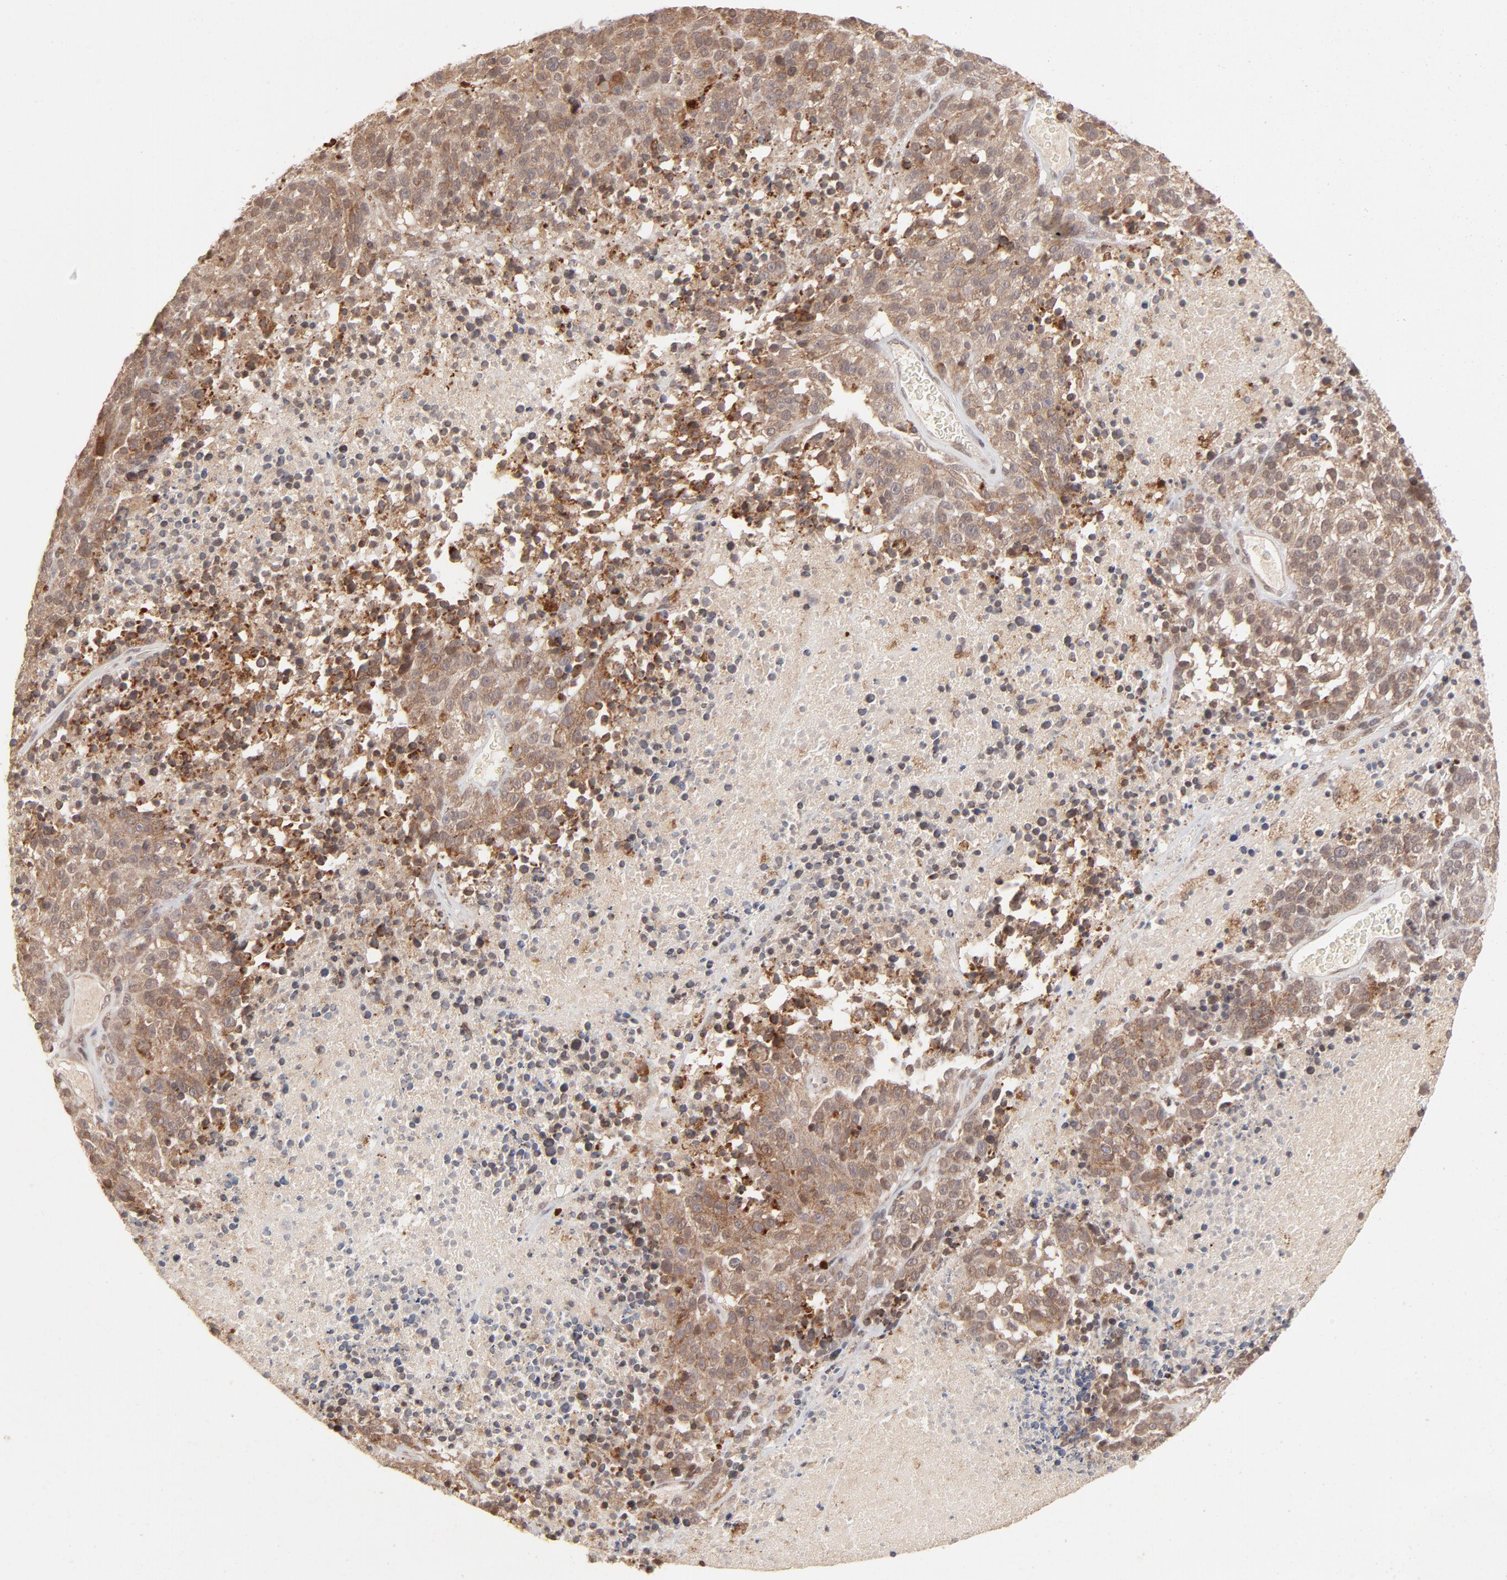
{"staining": {"intensity": "moderate", "quantity": "25%-75%", "location": "cytoplasmic/membranous"}, "tissue": "melanoma", "cell_type": "Tumor cells", "image_type": "cancer", "snomed": [{"axis": "morphology", "description": "Malignant melanoma, Metastatic site"}, {"axis": "topography", "description": "Cerebral cortex"}], "caption": "Melanoma stained for a protein (brown) displays moderate cytoplasmic/membranous positive positivity in approximately 25%-75% of tumor cells.", "gene": "ARIH1", "patient": {"sex": "female", "age": 52}}